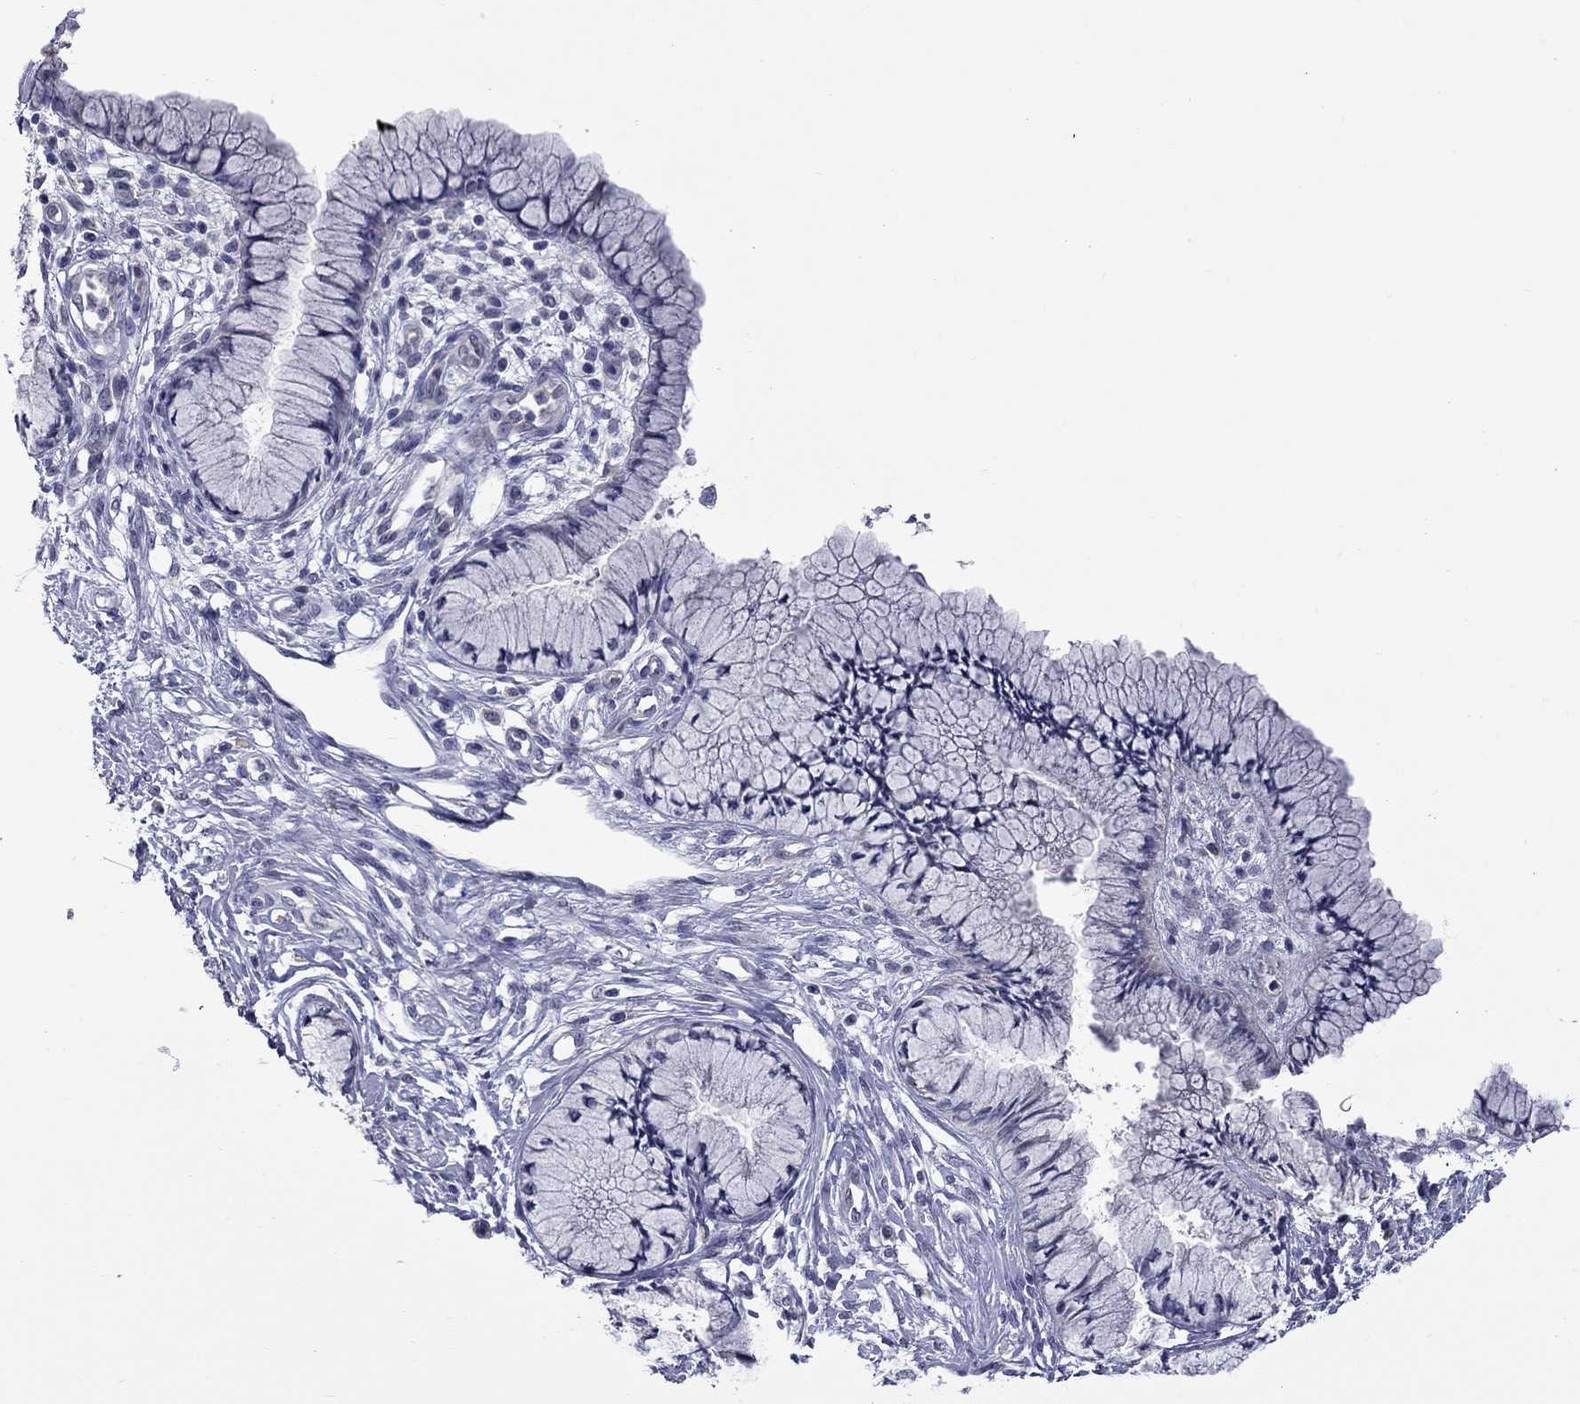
{"staining": {"intensity": "negative", "quantity": "none", "location": "none"}, "tissue": "cervix", "cell_type": "Glandular cells", "image_type": "normal", "snomed": [{"axis": "morphology", "description": "Normal tissue, NOS"}, {"axis": "topography", "description": "Cervix"}], "caption": "High magnification brightfield microscopy of unremarkable cervix stained with DAB (brown) and counterstained with hematoxylin (blue): glandular cells show no significant positivity.", "gene": "SHOC2", "patient": {"sex": "female", "age": 37}}